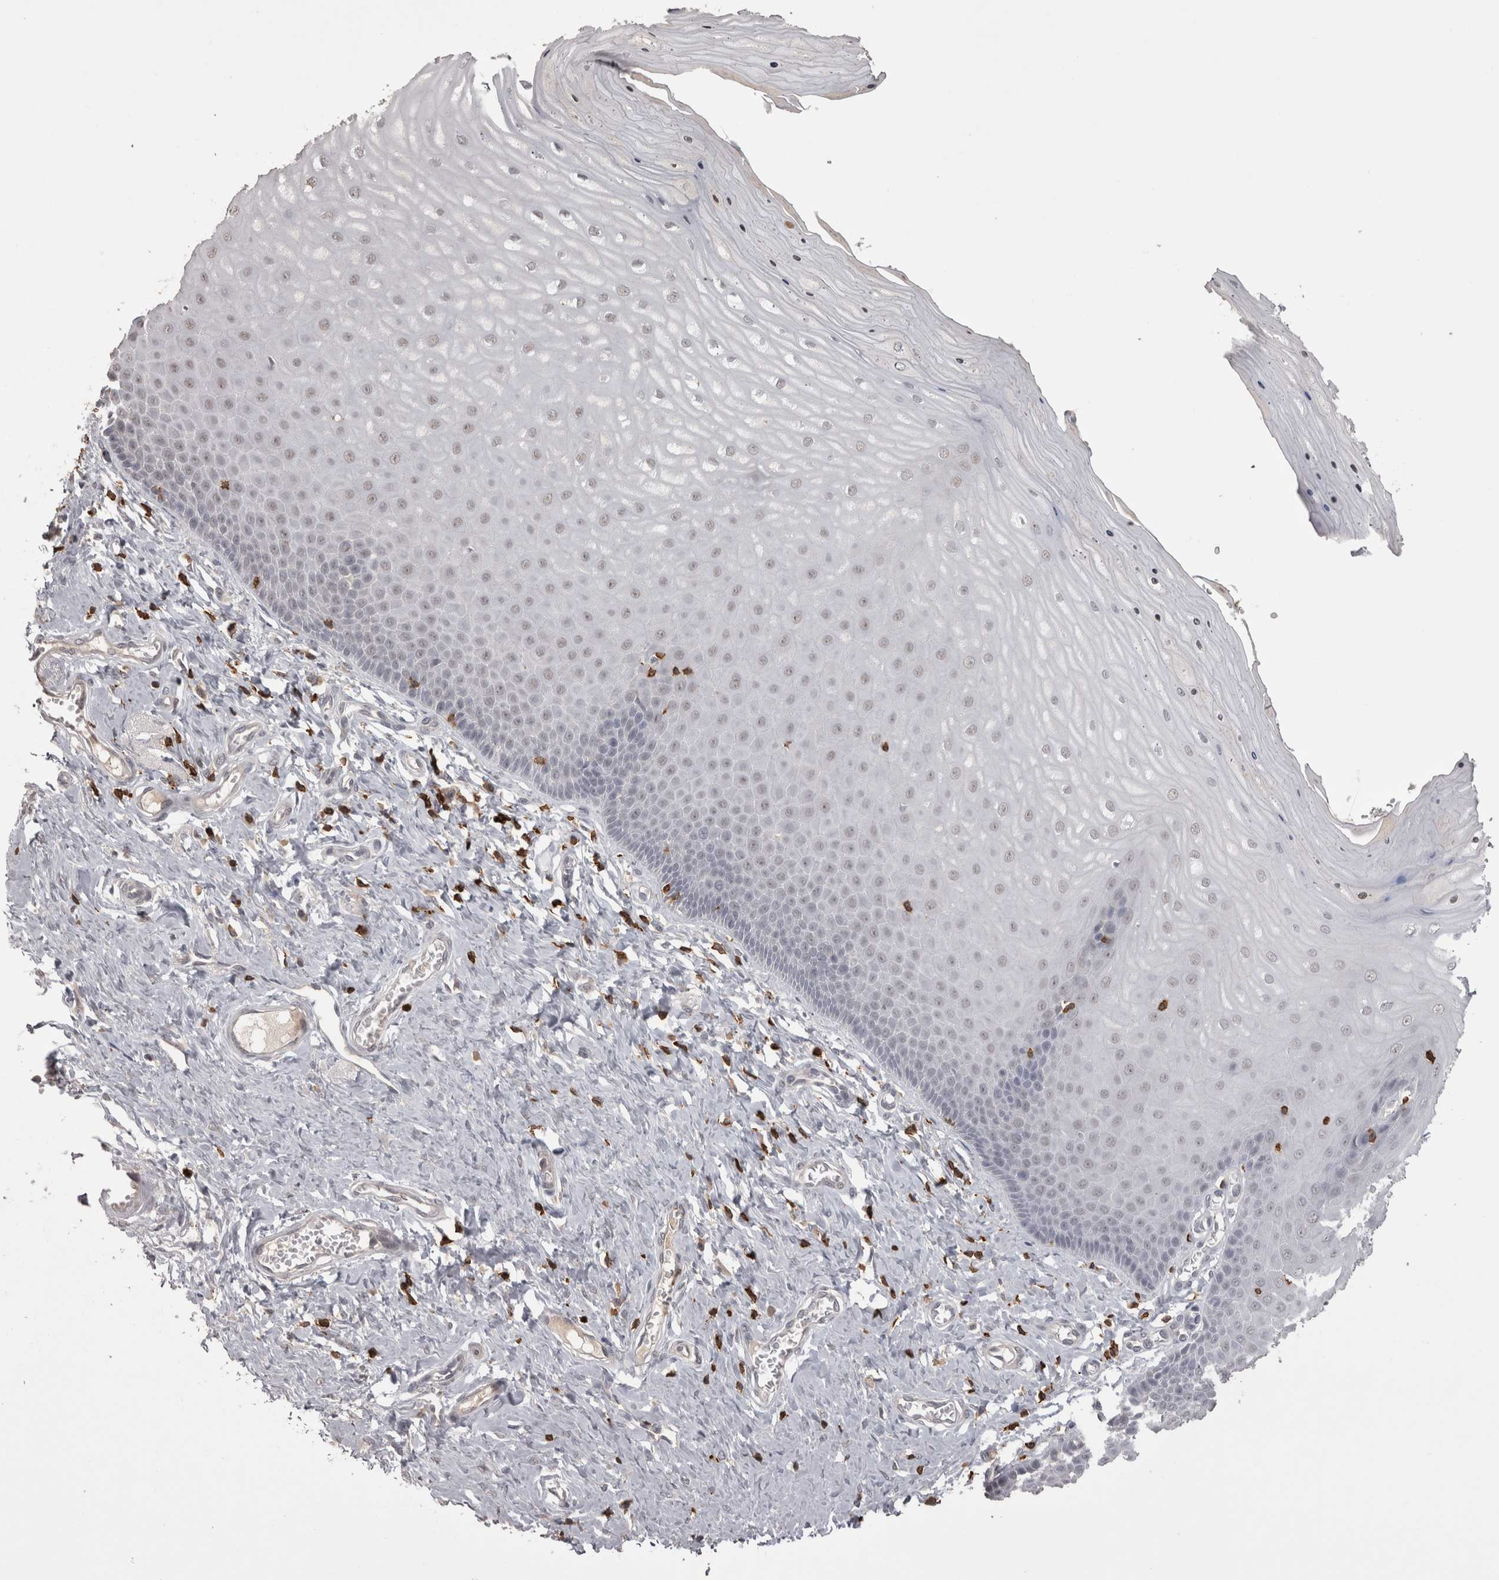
{"staining": {"intensity": "weak", "quantity": "<25%", "location": "nuclear"}, "tissue": "cervix", "cell_type": "Squamous epithelial cells", "image_type": "normal", "snomed": [{"axis": "morphology", "description": "Normal tissue, NOS"}, {"axis": "topography", "description": "Cervix"}], "caption": "Immunohistochemistry (IHC) of benign cervix reveals no positivity in squamous epithelial cells.", "gene": "SKAP1", "patient": {"sex": "female", "age": 55}}